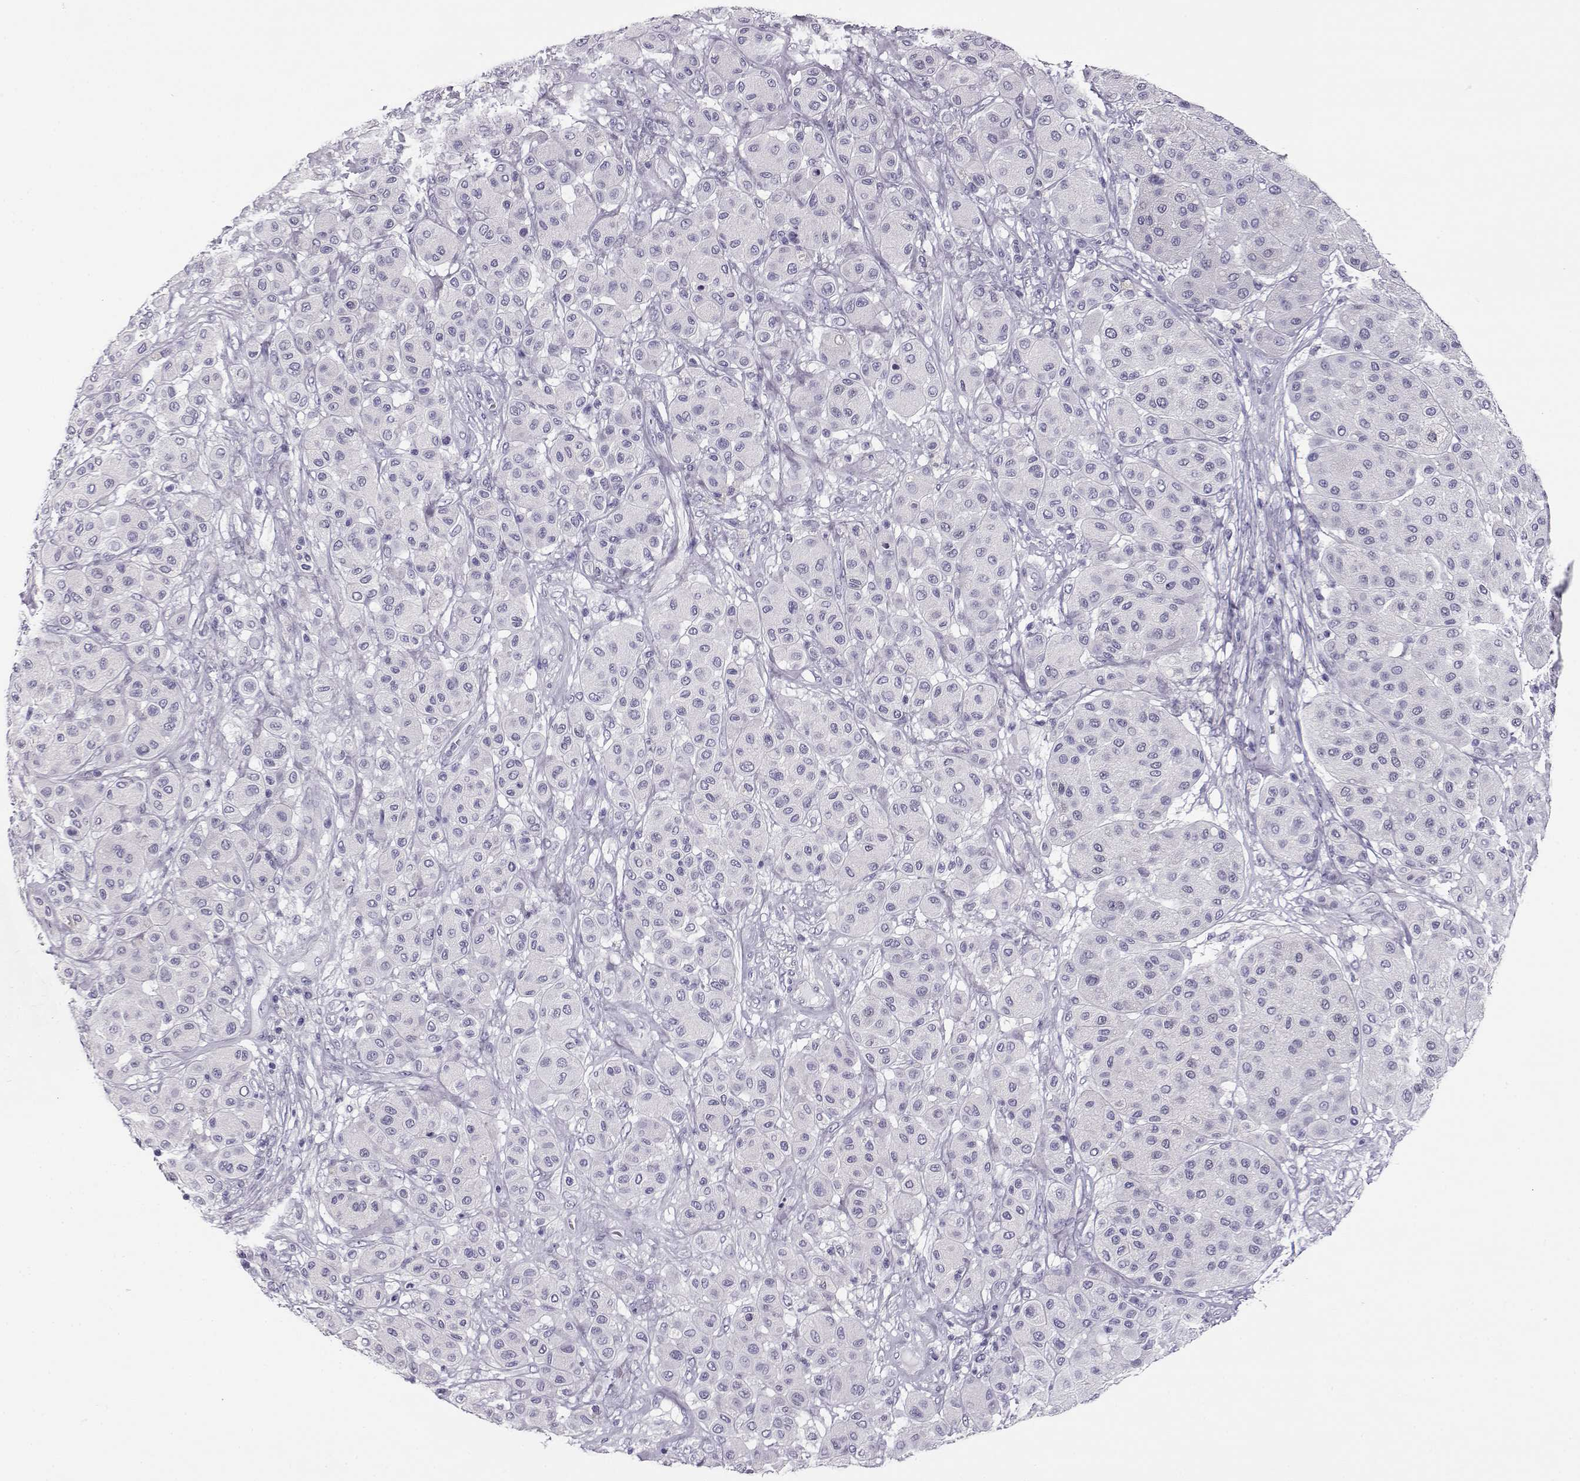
{"staining": {"intensity": "negative", "quantity": "none", "location": "none"}, "tissue": "melanoma", "cell_type": "Tumor cells", "image_type": "cancer", "snomed": [{"axis": "morphology", "description": "Malignant melanoma, Metastatic site"}, {"axis": "topography", "description": "Smooth muscle"}], "caption": "Immunohistochemistry (IHC) of human melanoma shows no expression in tumor cells.", "gene": "RHOXF2", "patient": {"sex": "male", "age": 41}}